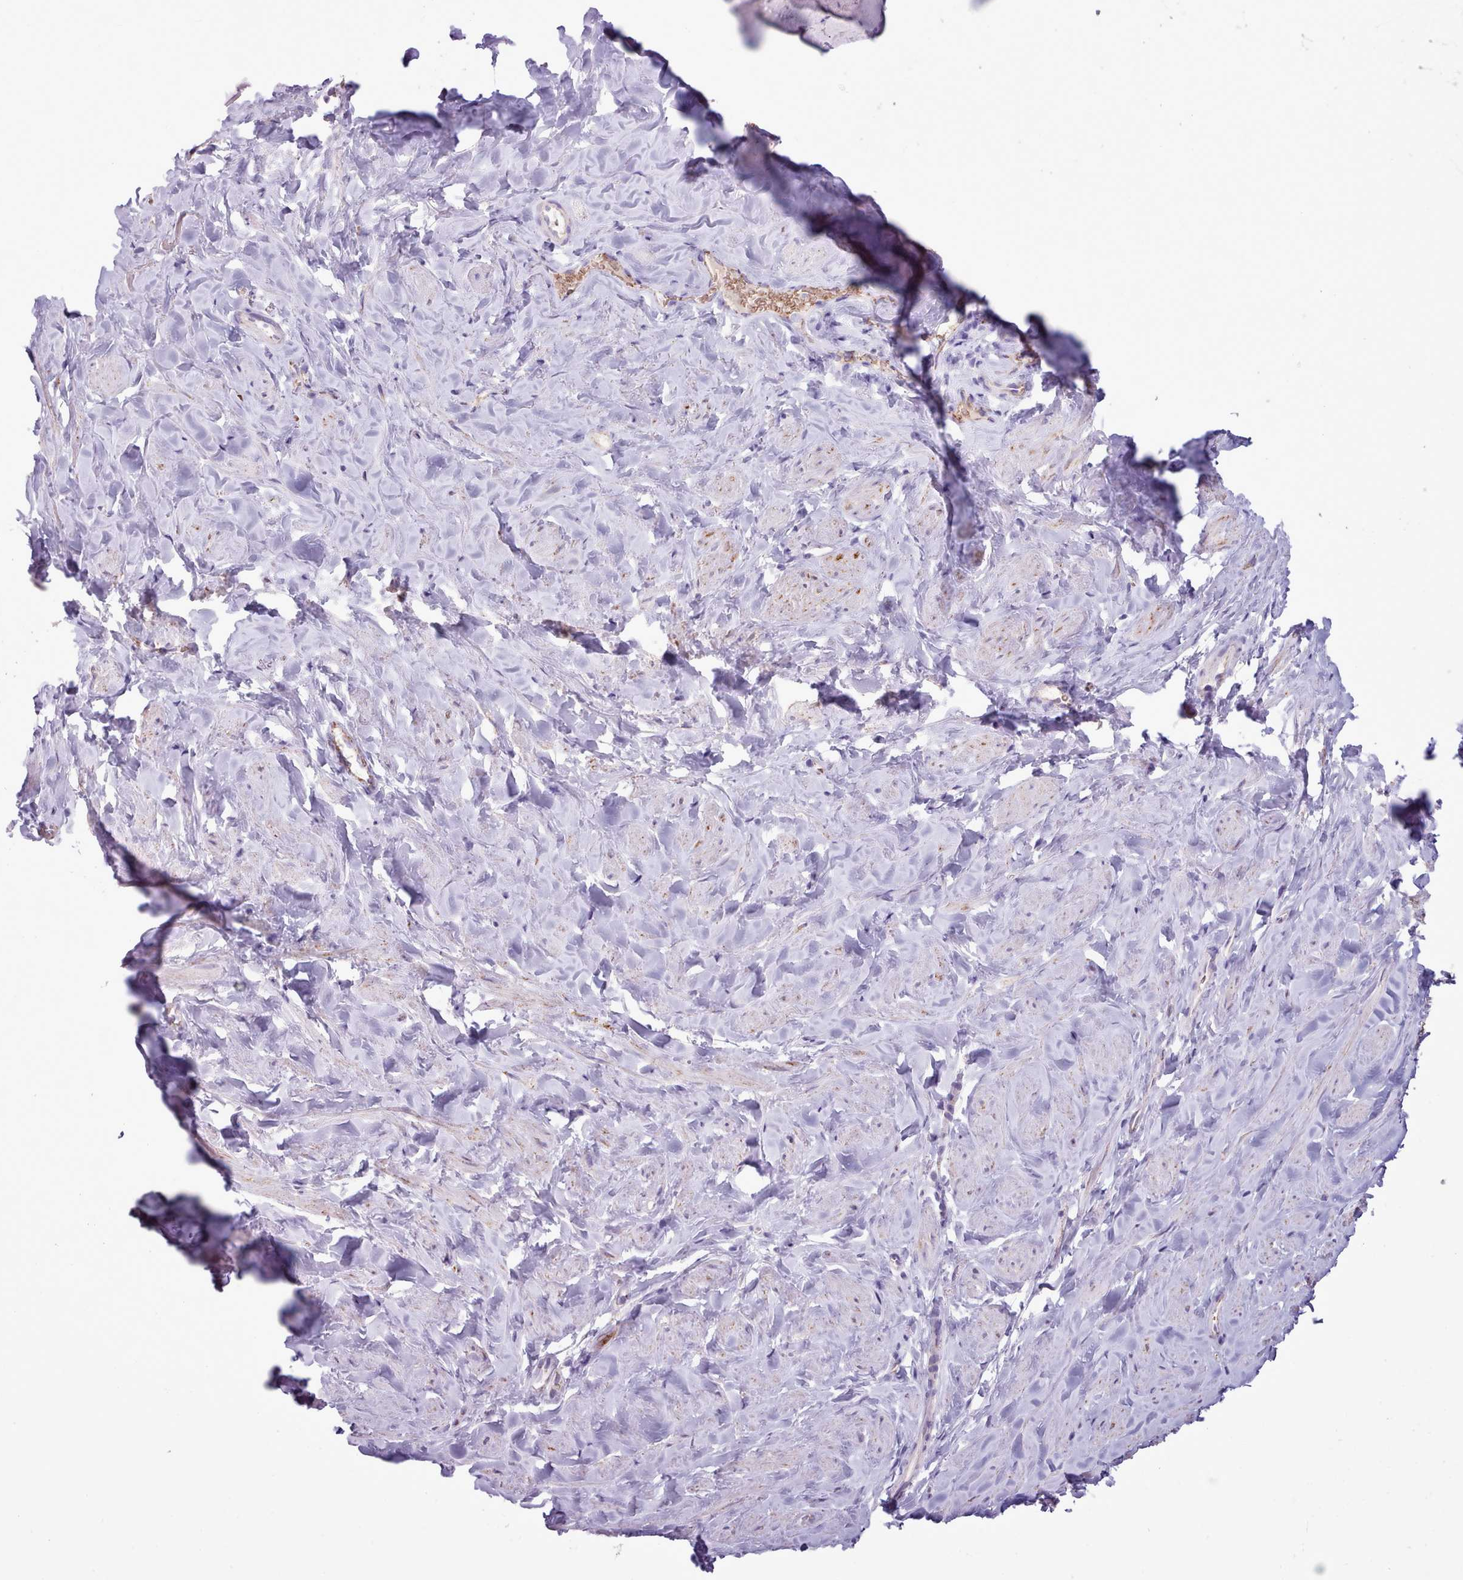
{"staining": {"intensity": "weak", "quantity": "<25%", "location": "cytoplasmic/membranous"}, "tissue": "smooth muscle", "cell_type": "Smooth muscle cells", "image_type": "normal", "snomed": [{"axis": "morphology", "description": "Normal tissue, NOS"}, {"axis": "topography", "description": "Smooth muscle"}, {"axis": "topography", "description": "Peripheral nerve tissue"}], "caption": "Smooth muscle cells are negative for protein expression in benign human smooth muscle. (Stains: DAB (3,3'-diaminobenzidine) immunohistochemistry (IHC) with hematoxylin counter stain, Microscopy: brightfield microscopy at high magnification).", "gene": "AK4P3", "patient": {"sex": "male", "age": 69}}